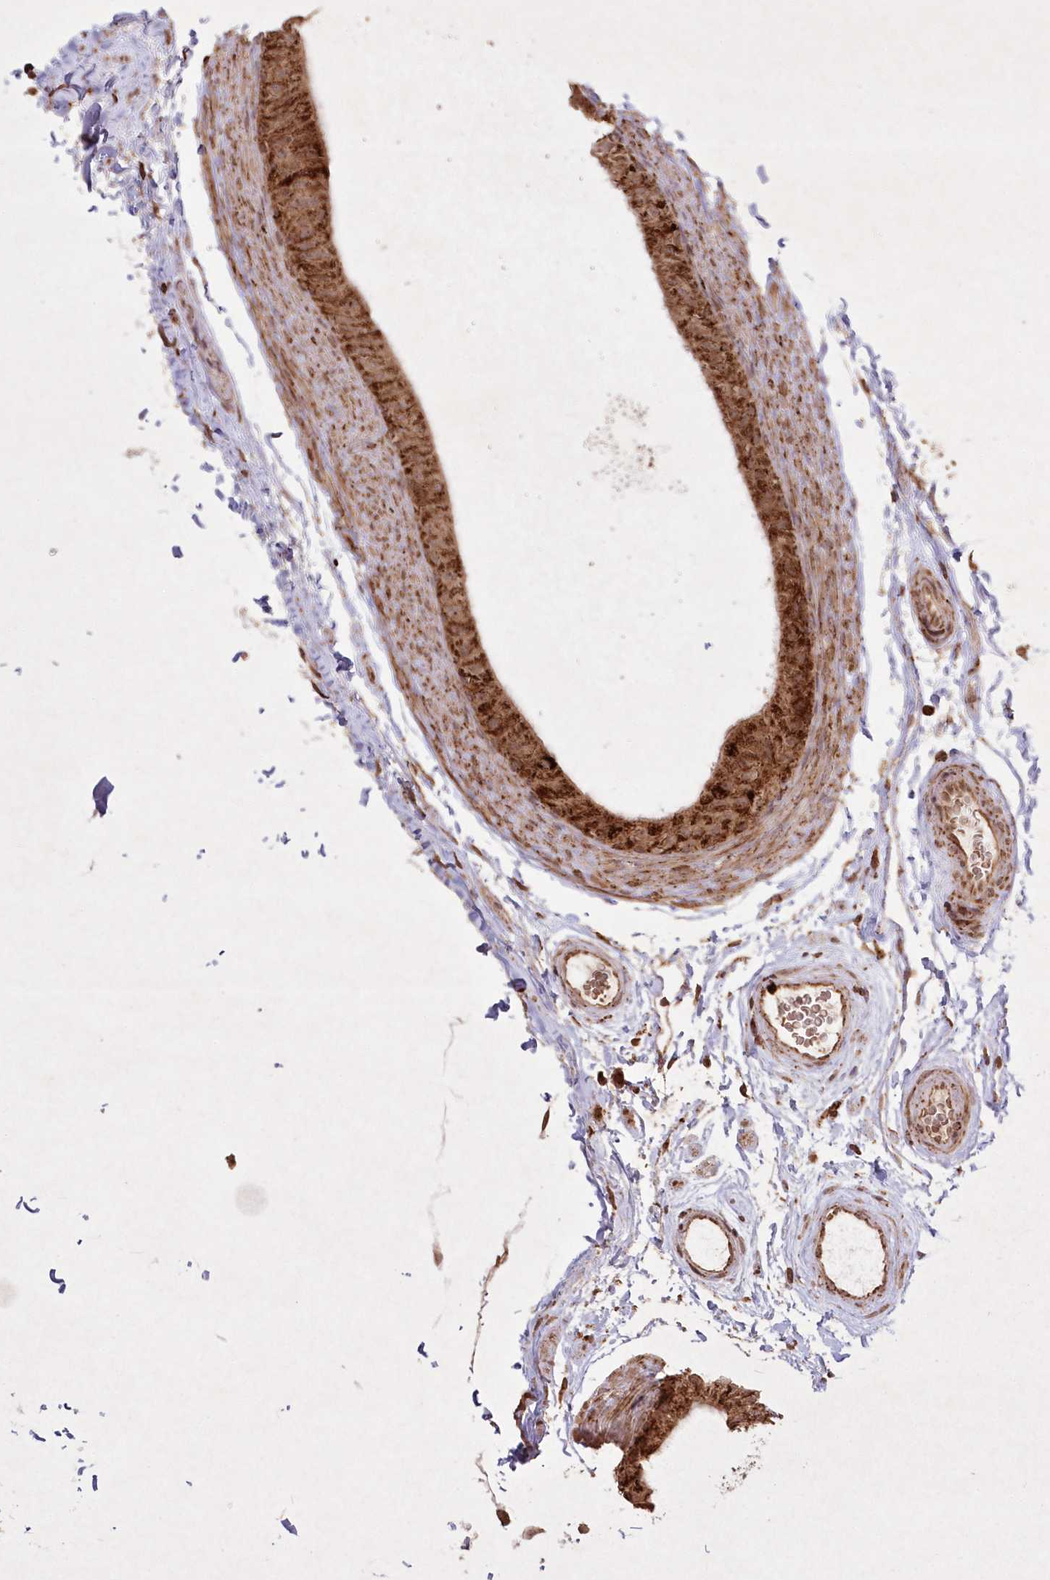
{"staining": {"intensity": "strong", "quantity": ">75%", "location": "cytoplasmic/membranous"}, "tissue": "epididymis", "cell_type": "Glandular cells", "image_type": "normal", "snomed": [{"axis": "morphology", "description": "Normal tissue, NOS"}, {"axis": "topography", "description": "Epididymis"}], "caption": "Immunohistochemistry (IHC) of normal epididymis exhibits high levels of strong cytoplasmic/membranous expression in about >75% of glandular cells.", "gene": "LRPPRC", "patient": {"sex": "male", "age": 49}}